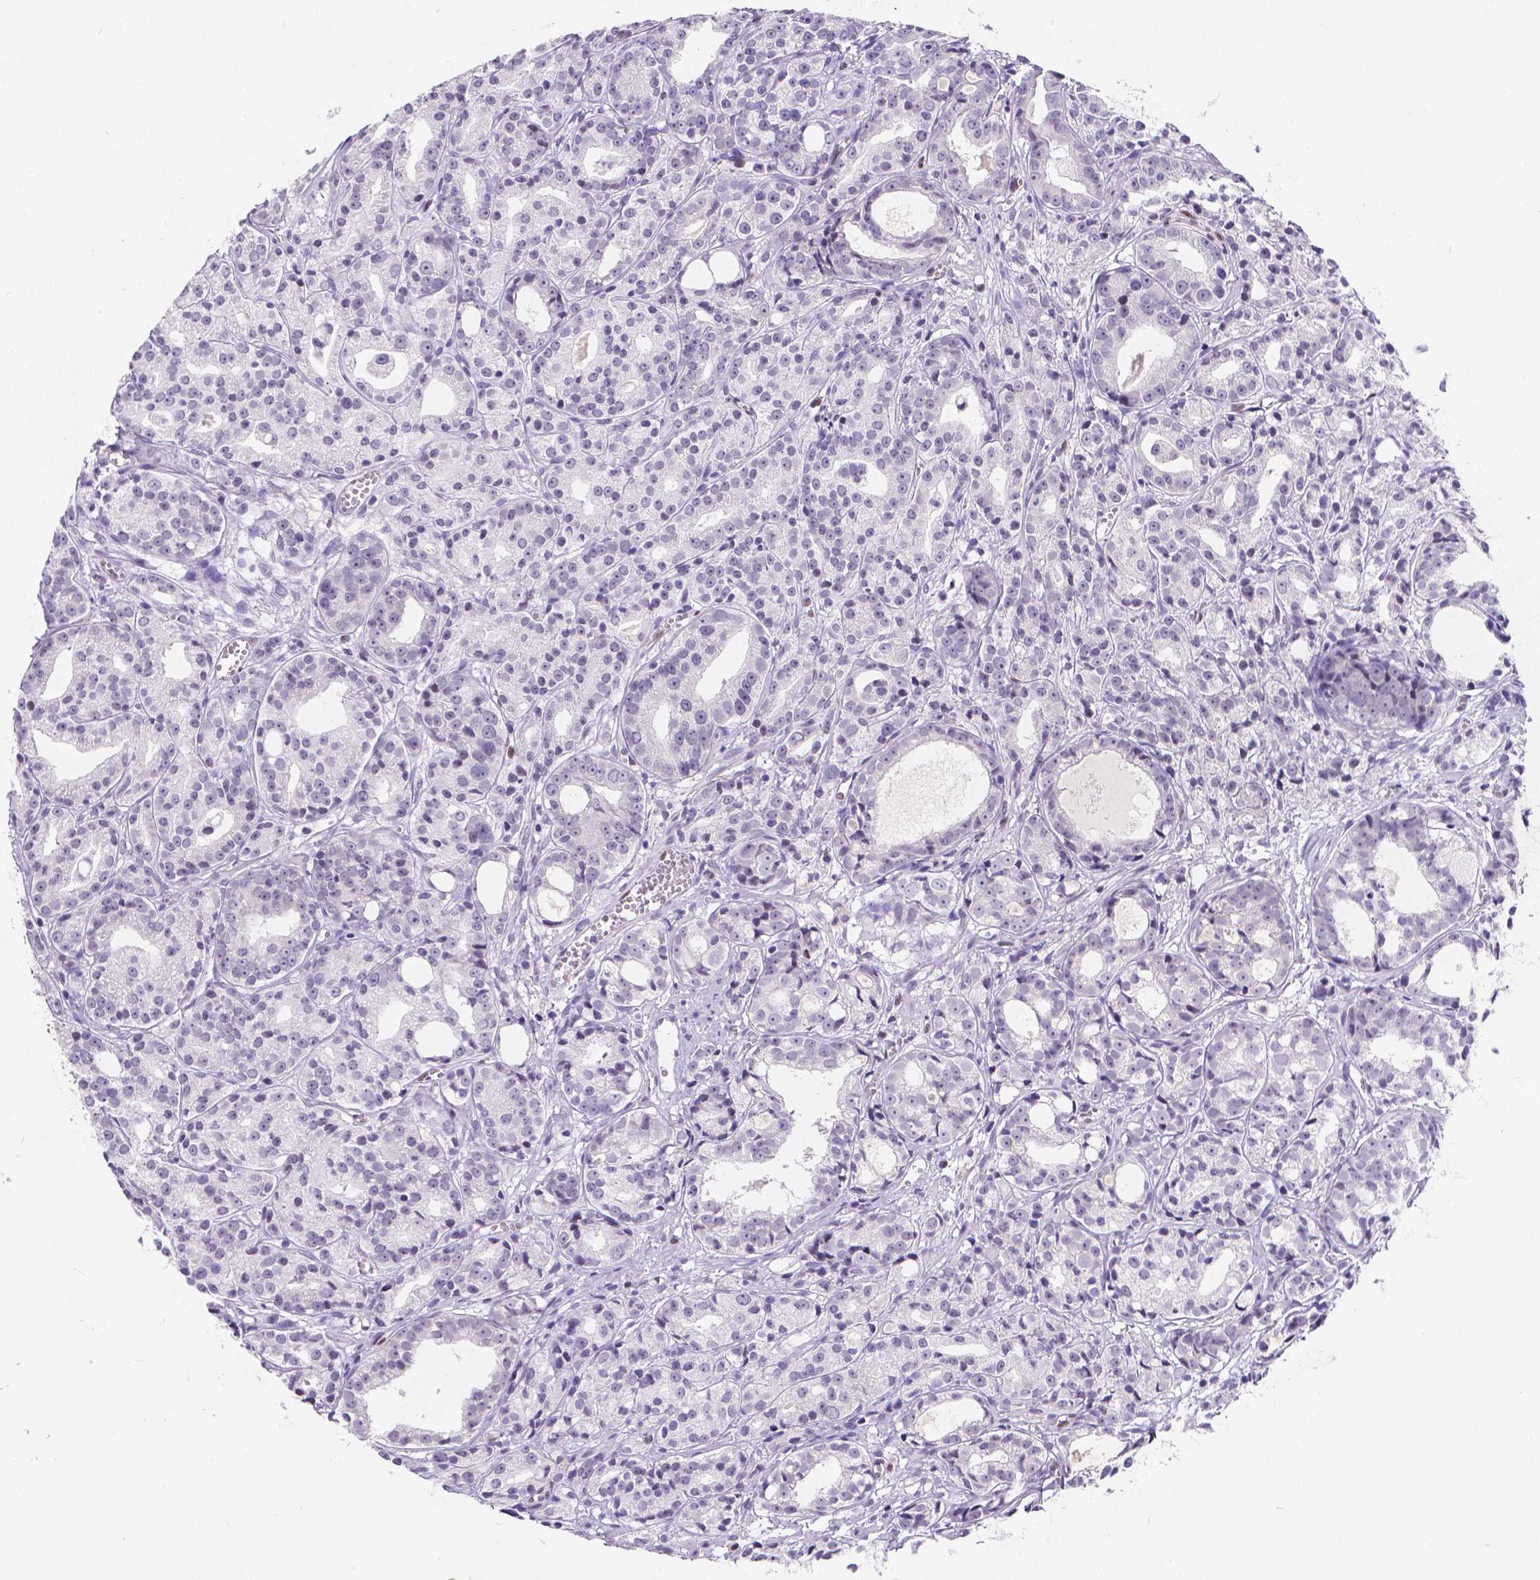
{"staining": {"intensity": "negative", "quantity": "none", "location": "none"}, "tissue": "prostate cancer", "cell_type": "Tumor cells", "image_type": "cancer", "snomed": [{"axis": "morphology", "description": "Adenocarcinoma, Medium grade"}, {"axis": "topography", "description": "Prostate"}], "caption": "A micrograph of prostate medium-grade adenocarcinoma stained for a protein reveals no brown staining in tumor cells.", "gene": "MEF2C", "patient": {"sex": "male", "age": 74}}